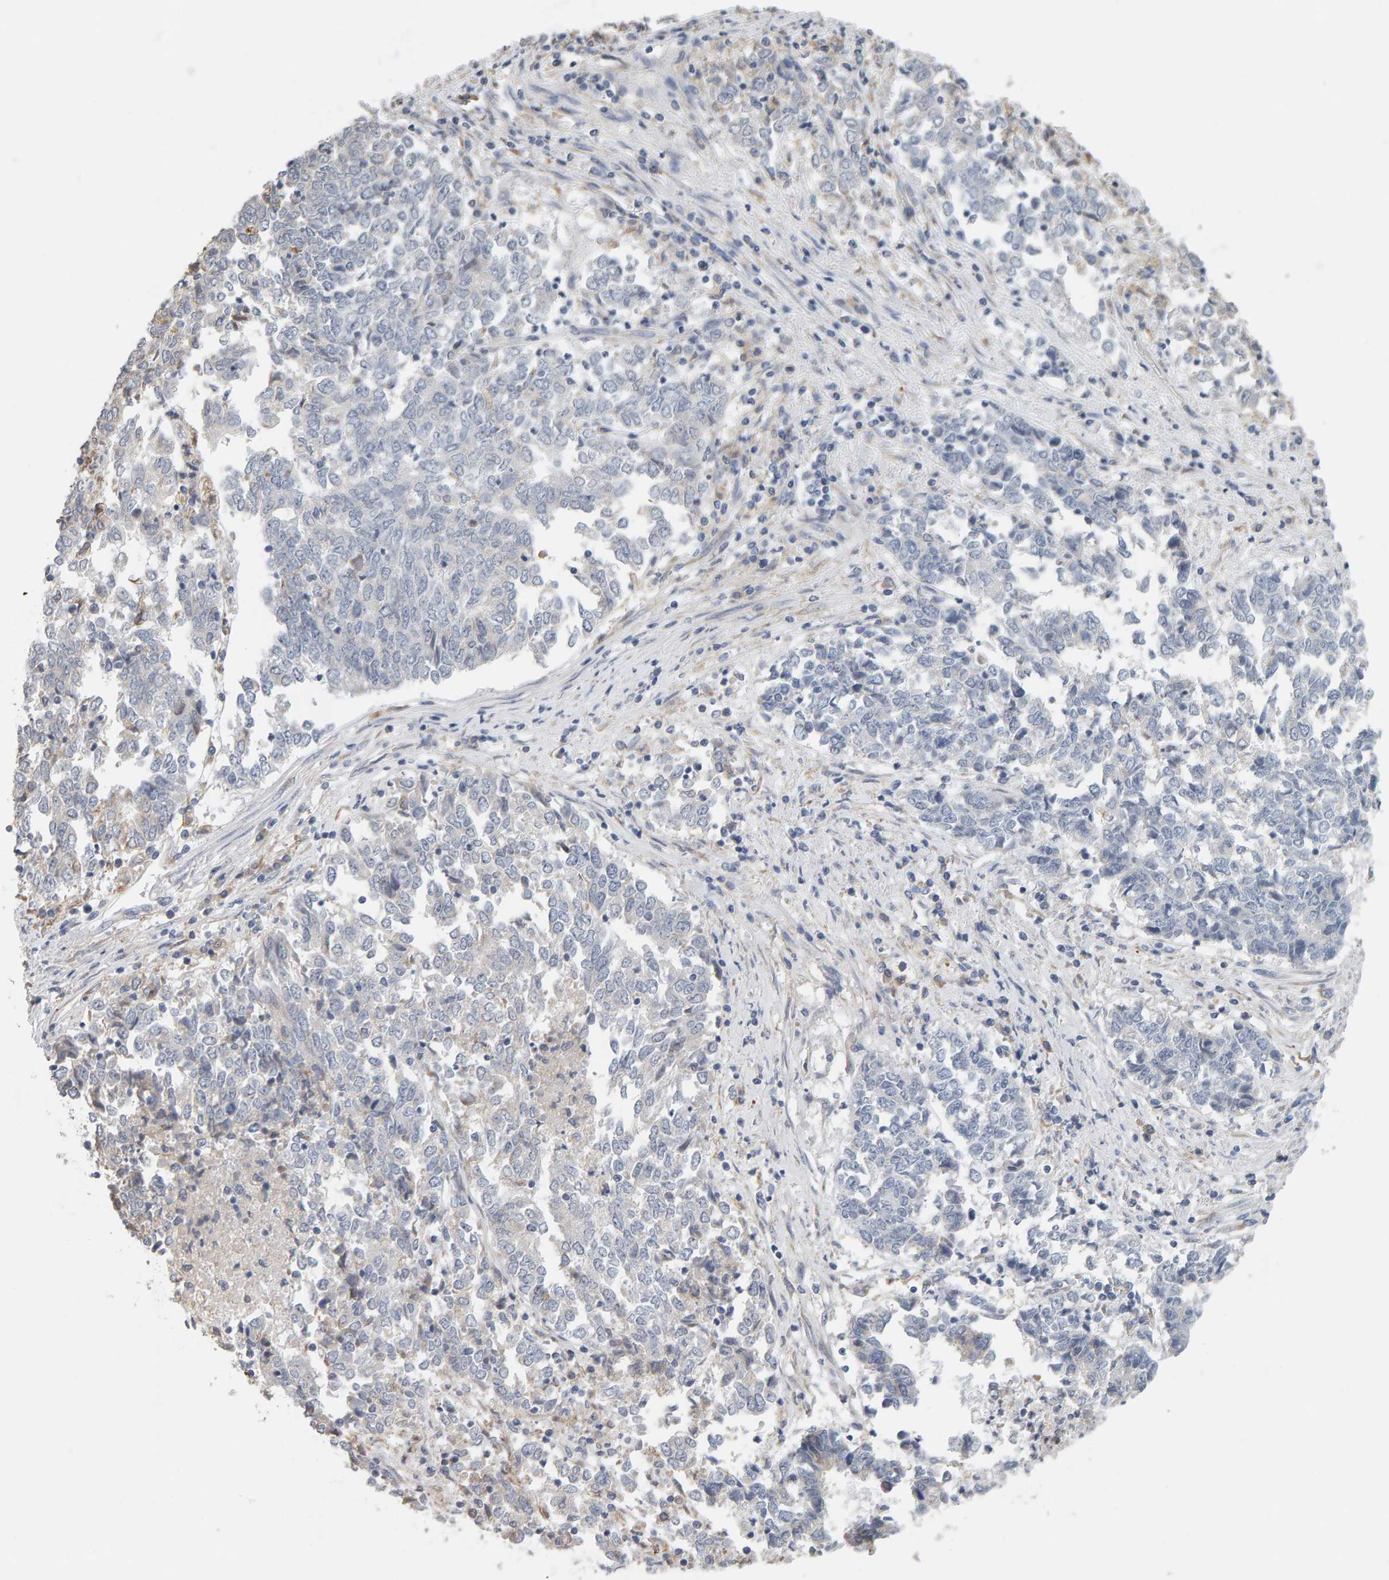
{"staining": {"intensity": "negative", "quantity": "none", "location": "none"}, "tissue": "endometrial cancer", "cell_type": "Tumor cells", "image_type": "cancer", "snomed": [{"axis": "morphology", "description": "Adenocarcinoma, NOS"}, {"axis": "topography", "description": "Endometrium"}], "caption": "This is a histopathology image of IHC staining of endometrial cancer, which shows no positivity in tumor cells. Nuclei are stained in blue.", "gene": "ADHFE1", "patient": {"sex": "female", "age": 80}}